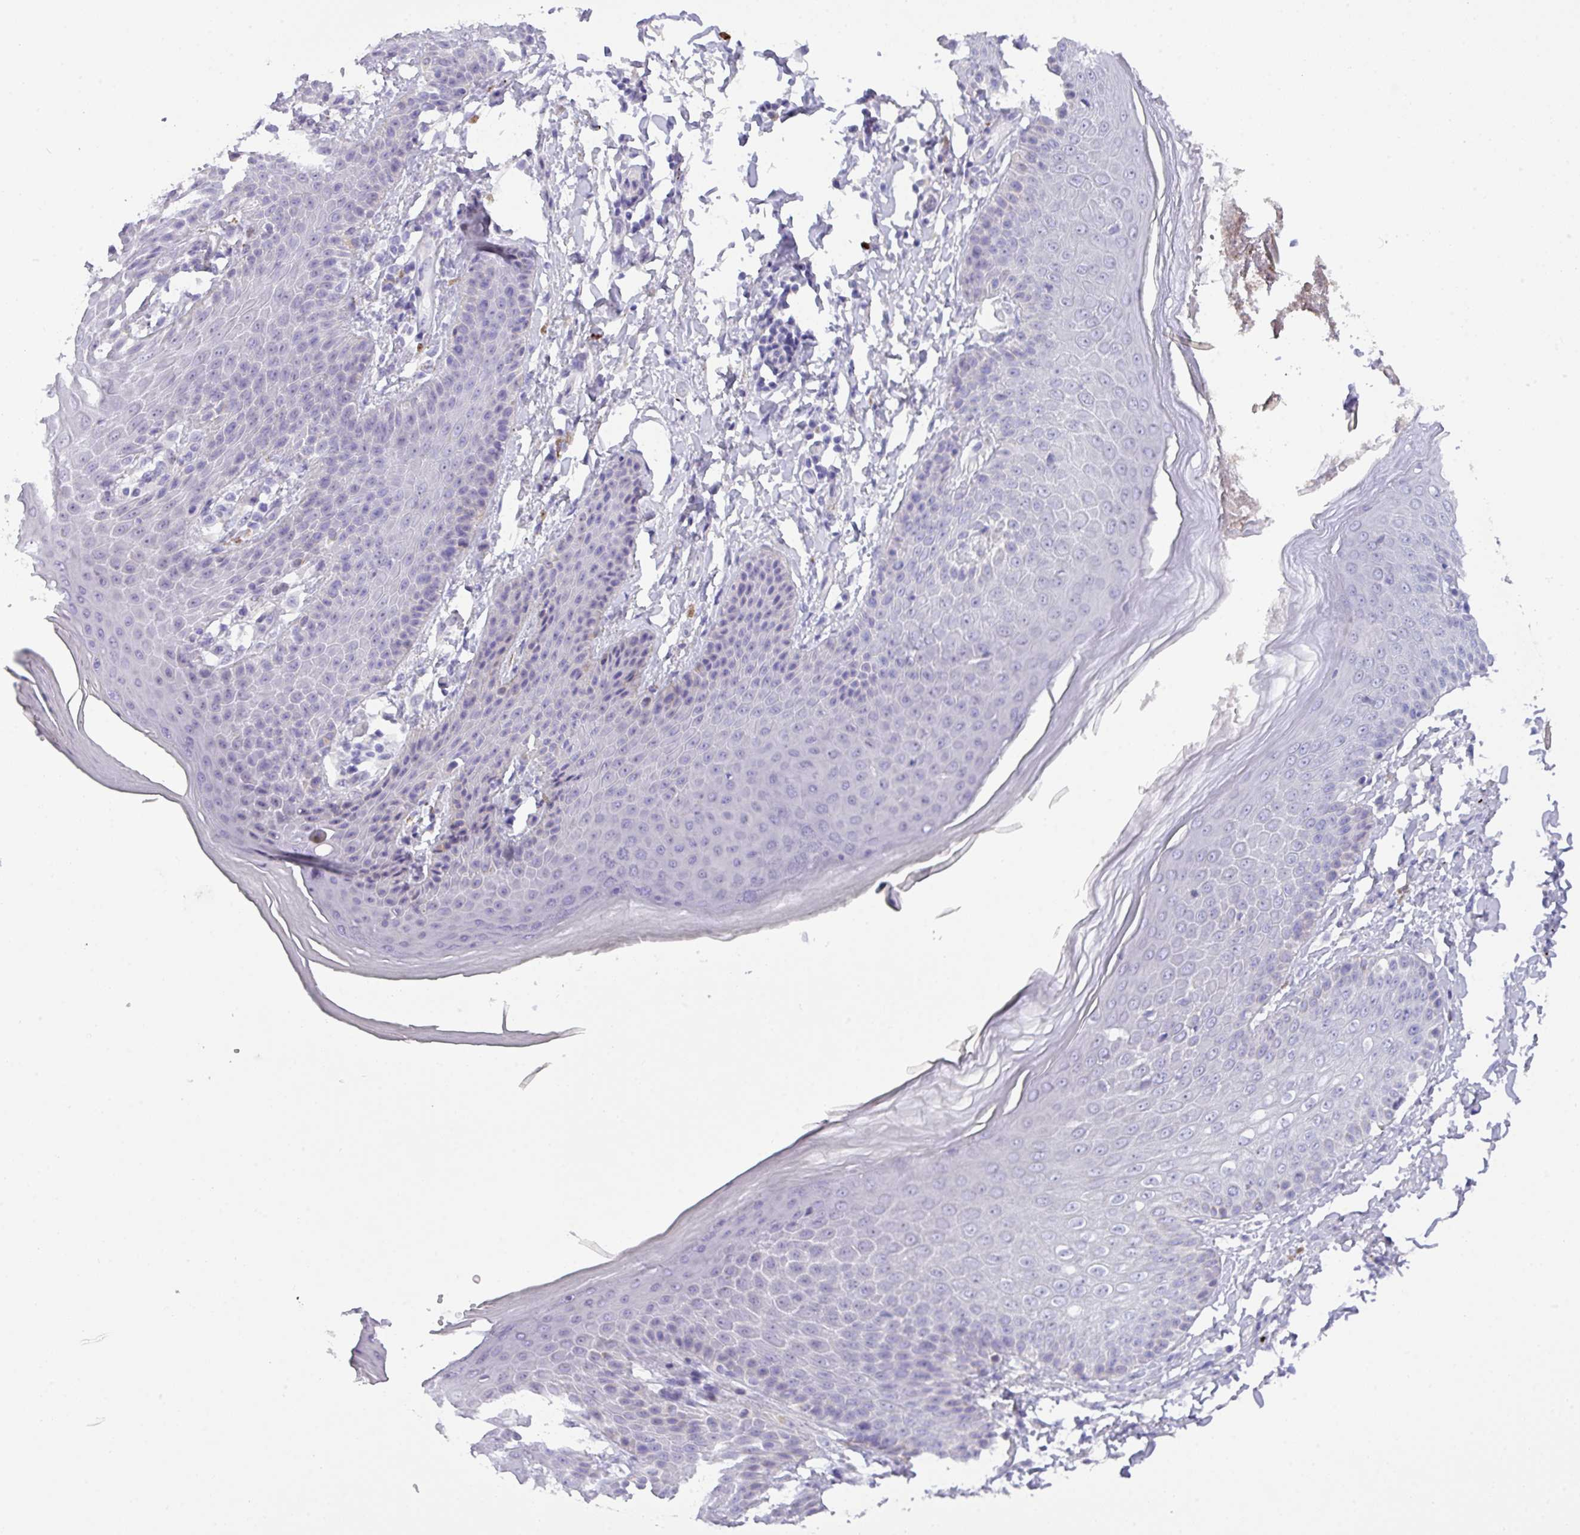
{"staining": {"intensity": "weak", "quantity": "<25%", "location": "nuclear"}, "tissue": "skin", "cell_type": "Epidermal cells", "image_type": "normal", "snomed": [{"axis": "morphology", "description": "Normal tissue, NOS"}, {"axis": "topography", "description": "Peripheral nerve tissue"}], "caption": "DAB immunohistochemical staining of benign skin reveals no significant staining in epidermal cells.", "gene": "MRM2", "patient": {"sex": "male", "age": 51}}